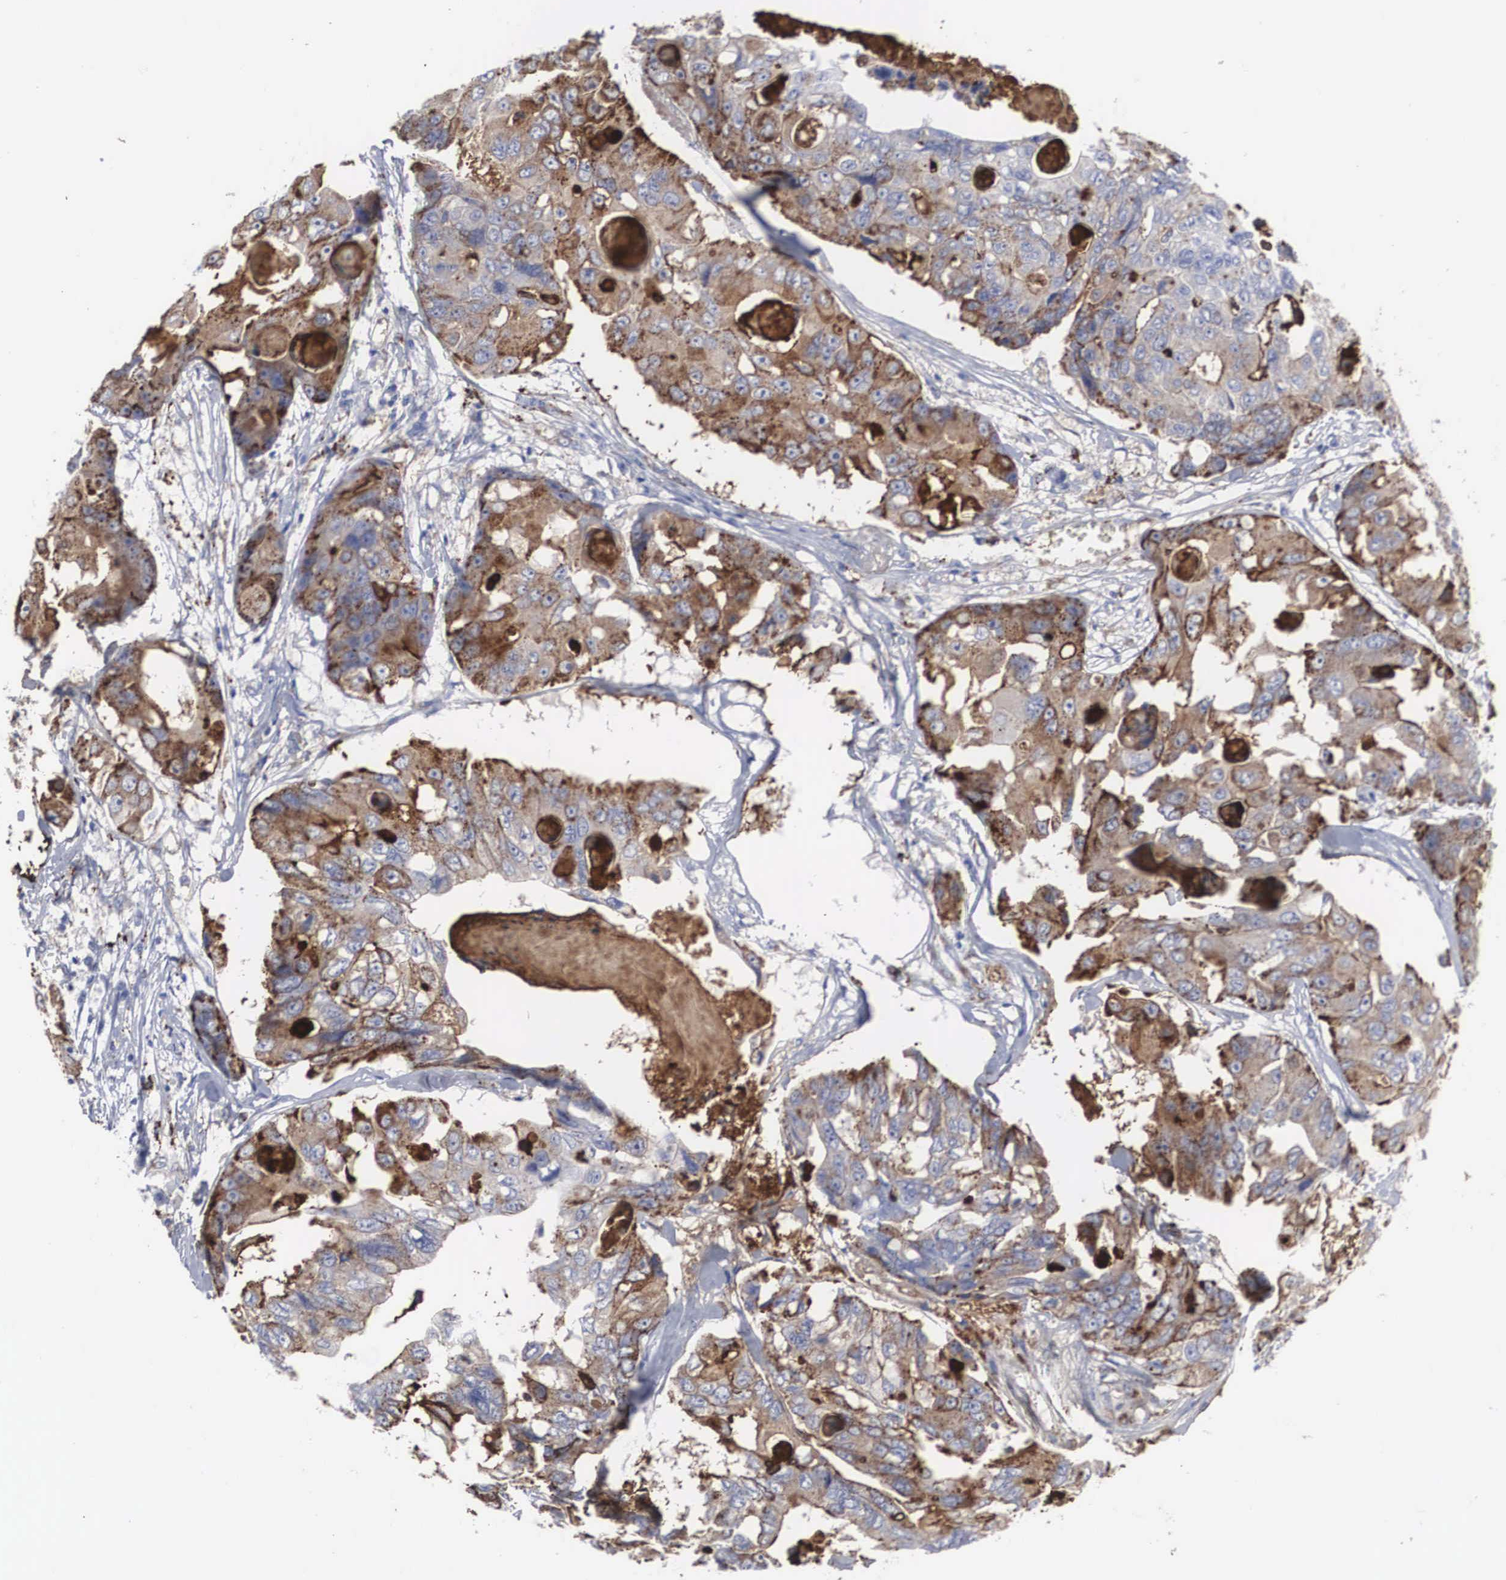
{"staining": {"intensity": "moderate", "quantity": ">75%", "location": "cytoplasmic/membranous"}, "tissue": "colorectal cancer", "cell_type": "Tumor cells", "image_type": "cancer", "snomed": [{"axis": "morphology", "description": "Adenocarcinoma, NOS"}, {"axis": "topography", "description": "Colon"}], "caption": "Protein staining demonstrates moderate cytoplasmic/membranous positivity in about >75% of tumor cells in colorectal cancer (adenocarcinoma).", "gene": "LGALS3BP", "patient": {"sex": "female", "age": 86}}